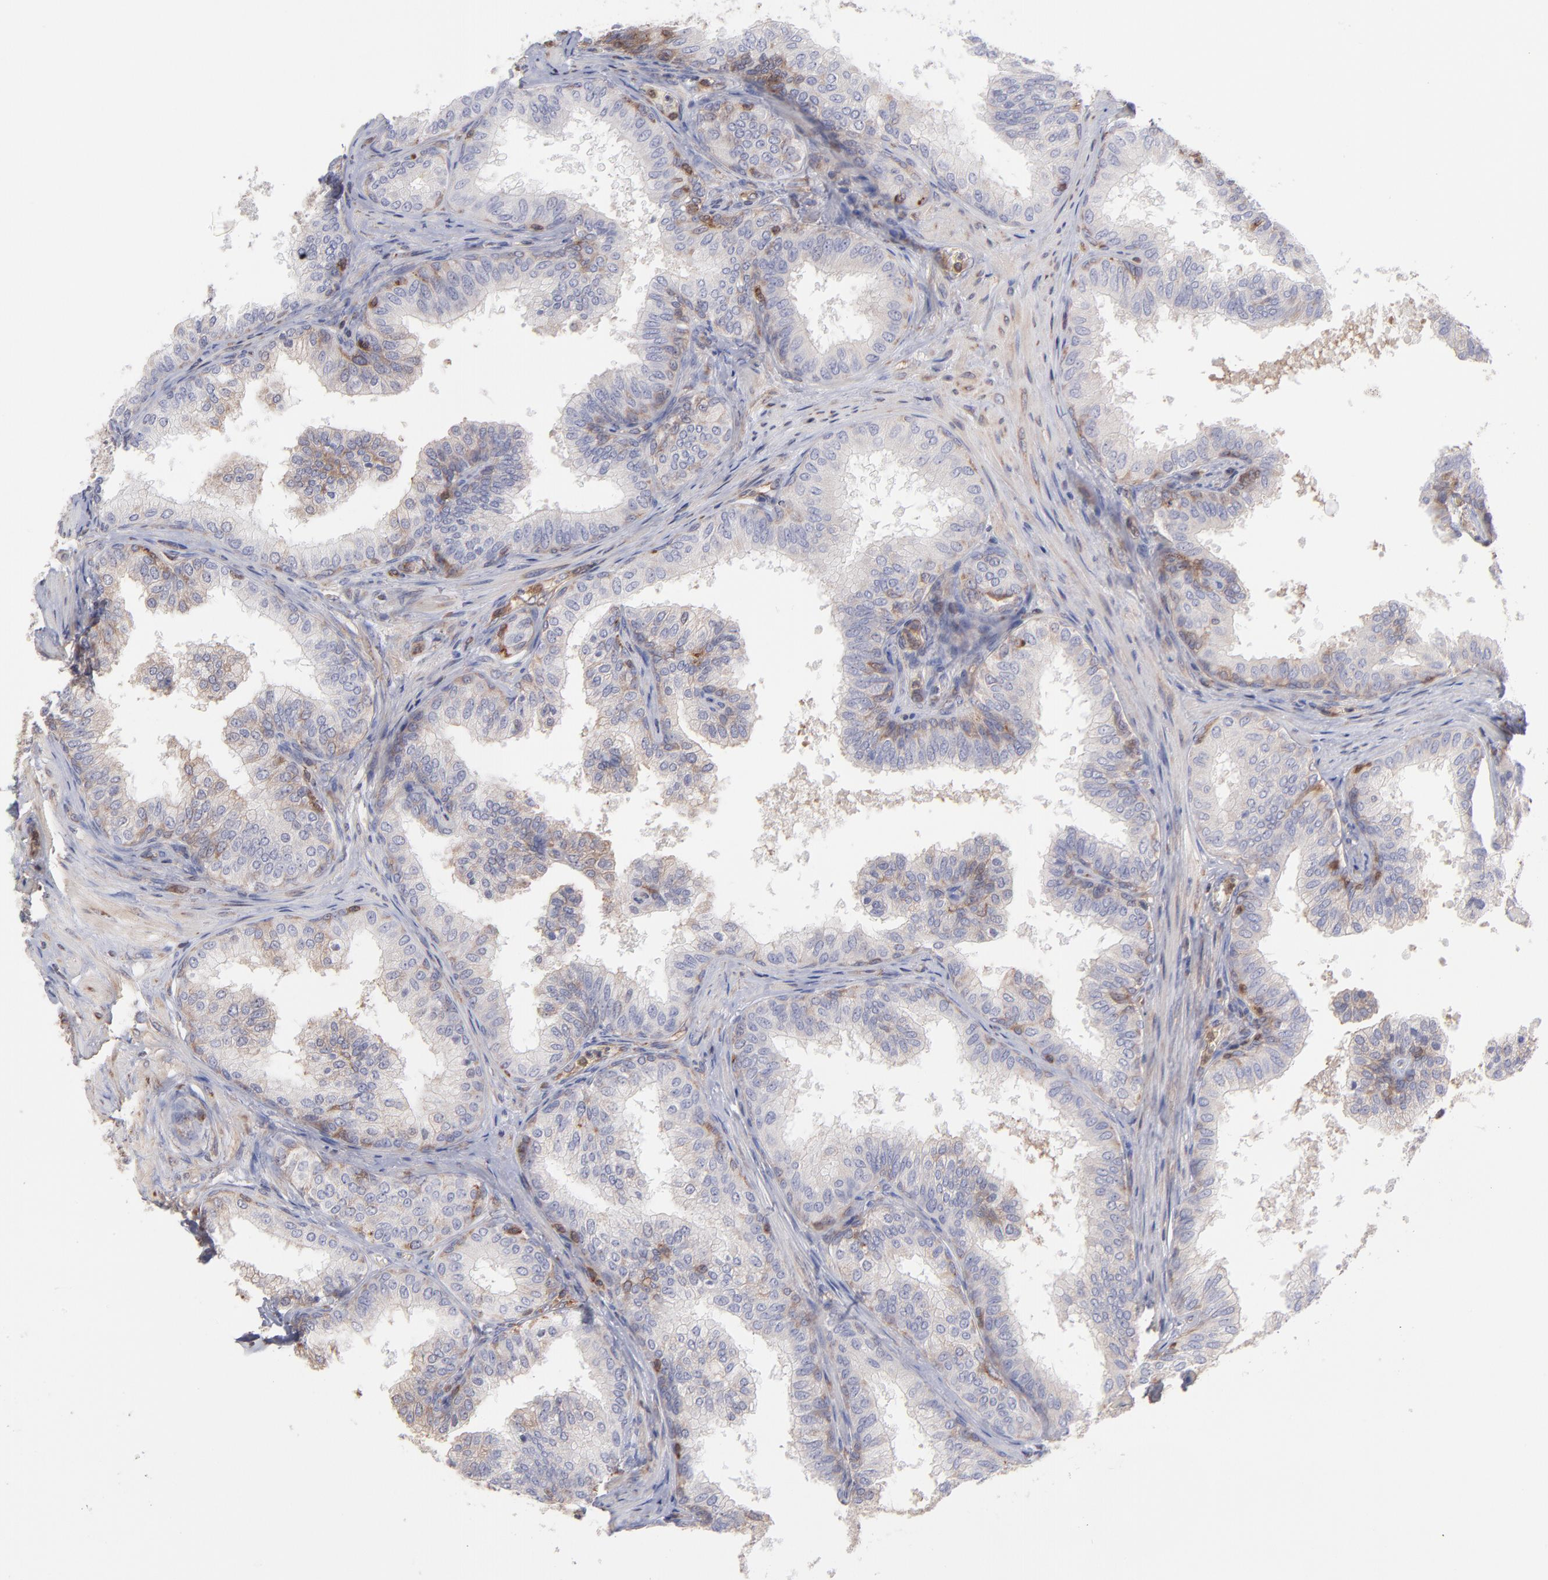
{"staining": {"intensity": "weak", "quantity": "<25%", "location": "cytoplasmic/membranous"}, "tissue": "prostate", "cell_type": "Glandular cells", "image_type": "normal", "snomed": [{"axis": "morphology", "description": "Normal tissue, NOS"}, {"axis": "topography", "description": "Prostate"}], "caption": "DAB immunohistochemical staining of normal human prostate exhibits no significant positivity in glandular cells. (DAB (3,3'-diaminobenzidine) immunohistochemistry, high magnification).", "gene": "MAPRE1", "patient": {"sex": "male", "age": 60}}